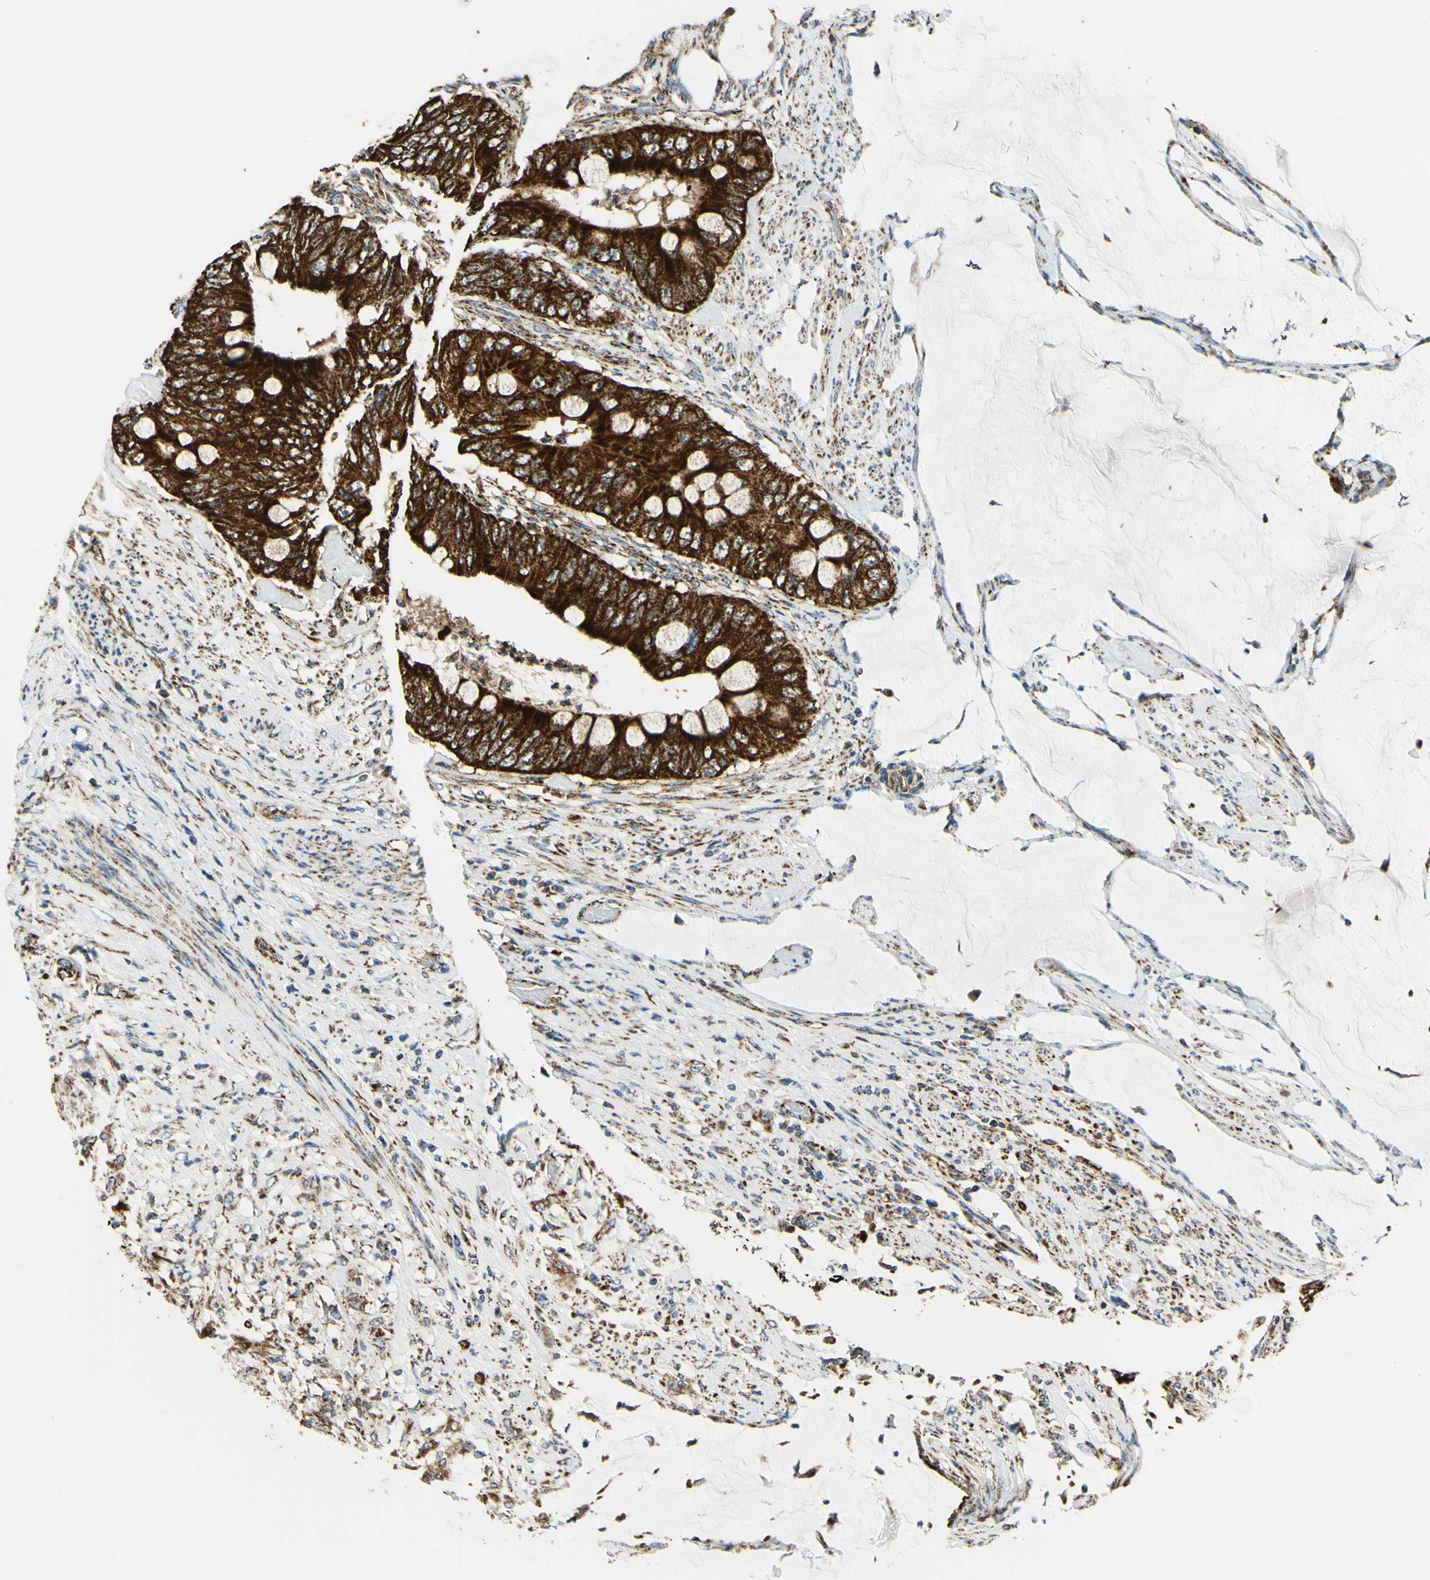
{"staining": {"intensity": "strong", "quantity": ">75%", "location": "cytoplasmic/membranous"}, "tissue": "colorectal cancer", "cell_type": "Tumor cells", "image_type": "cancer", "snomed": [{"axis": "morphology", "description": "Adenocarcinoma, NOS"}, {"axis": "topography", "description": "Rectum"}], "caption": "IHC micrograph of neoplastic tissue: human colorectal adenocarcinoma stained using IHC exhibits high levels of strong protein expression localized specifically in the cytoplasmic/membranous of tumor cells, appearing as a cytoplasmic/membranous brown color.", "gene": "MAVS", "patient": {"sex": "female", "age": 77}}